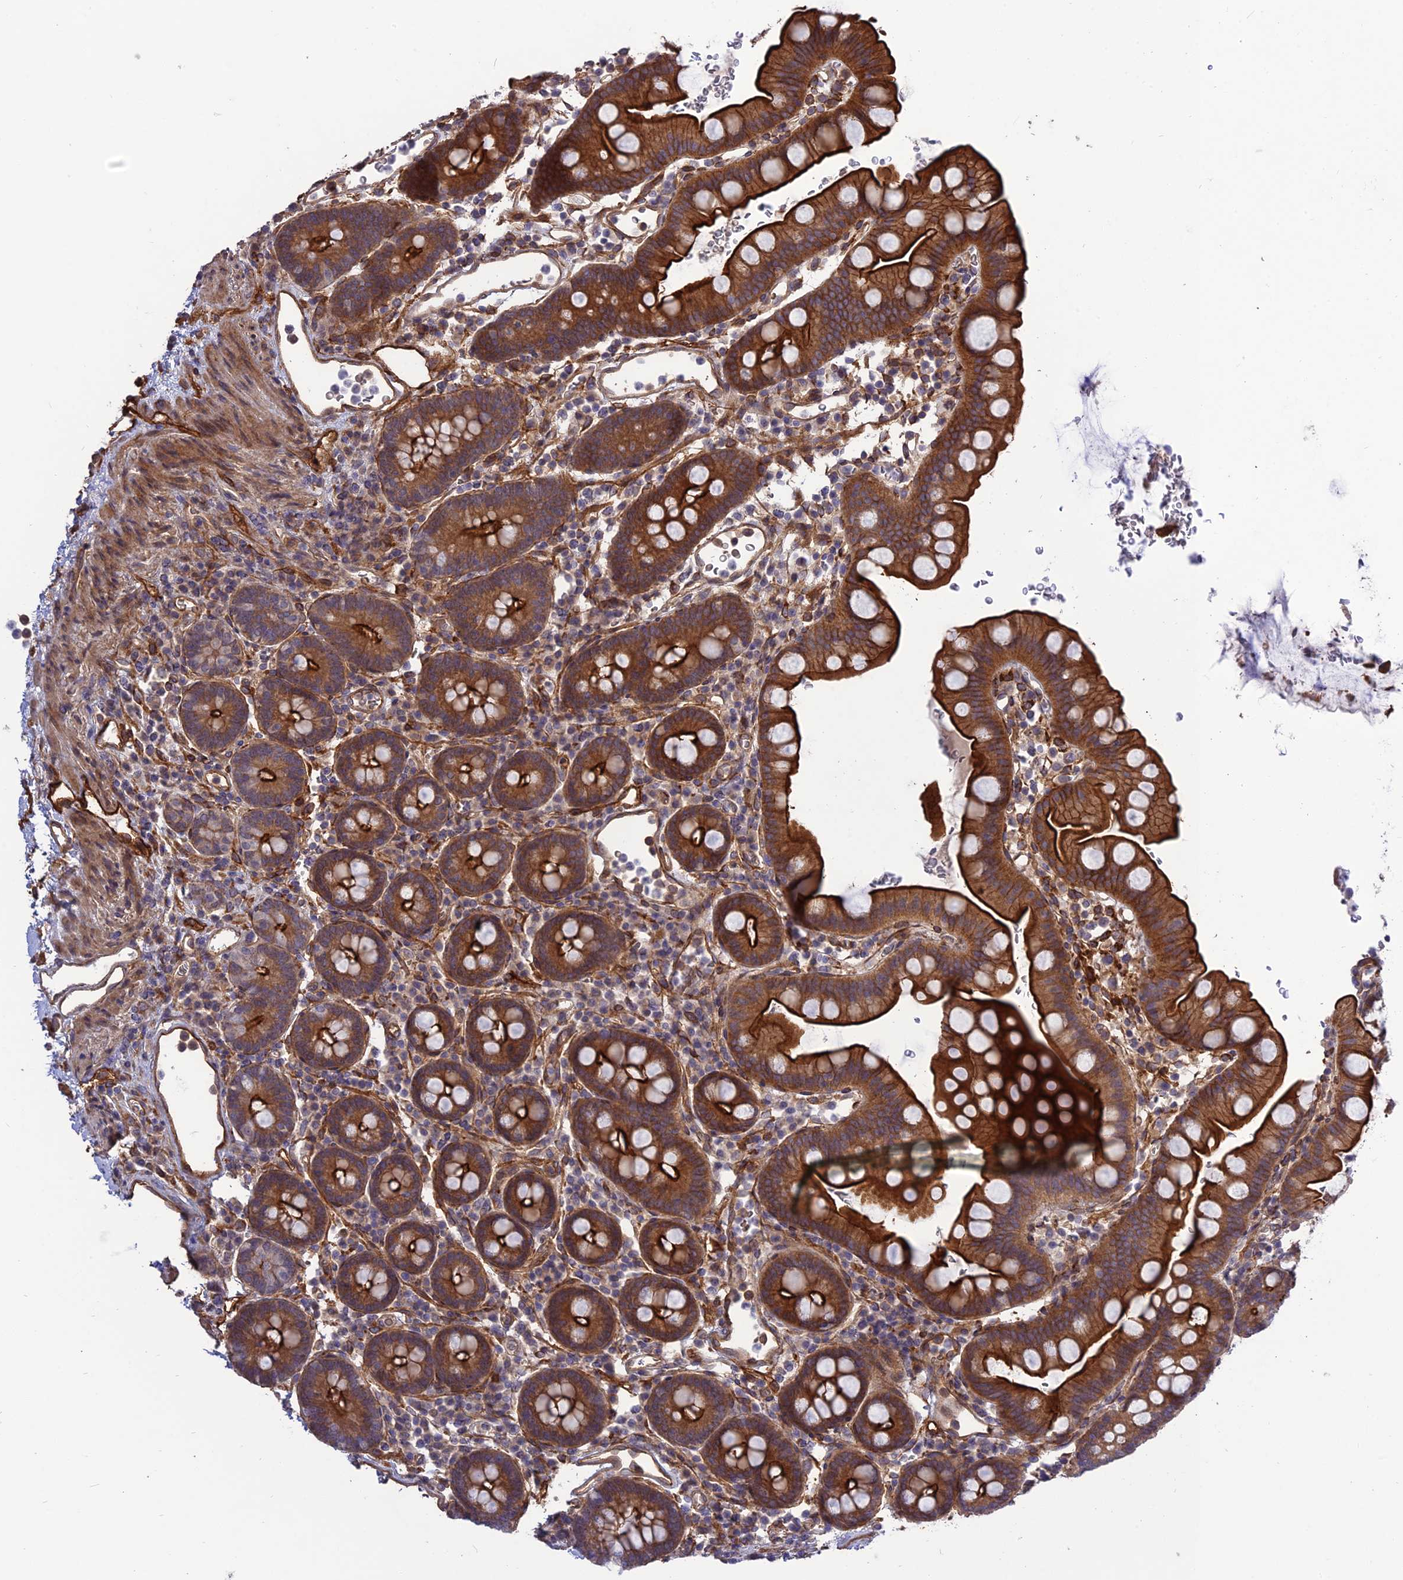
{"staining": {"intensity": "strong", "quantity": ">75%", "location": "cytoplasmic/membranous"}, "tissue": "small intestine", "cell_type": "Glandular cells", "image_type": "normal", "snomed": [{"axis": "morphology", "description": "Normal tissue, NOS"}, {"axis": "topography", "description": "Stomach, upper"}, {"axis": "topography", "description": "Stomach, lower"}, {"axis": "topography", "description": "Small intestine"}], "caption": "A high-resolution photomicrograph shows IHC staining of unremarkable small intestine, which shows strong cytoplasmic/membranous staining in about >75% of glandular cells. The staining was performed using DAB (3,3'-diaminobenzidine), with brown indicating positive protein expression. Nuclei are stained blue with hematoxylin.", "gene": "CRTAP", "patient": {"sex": "male", "age": 68}}